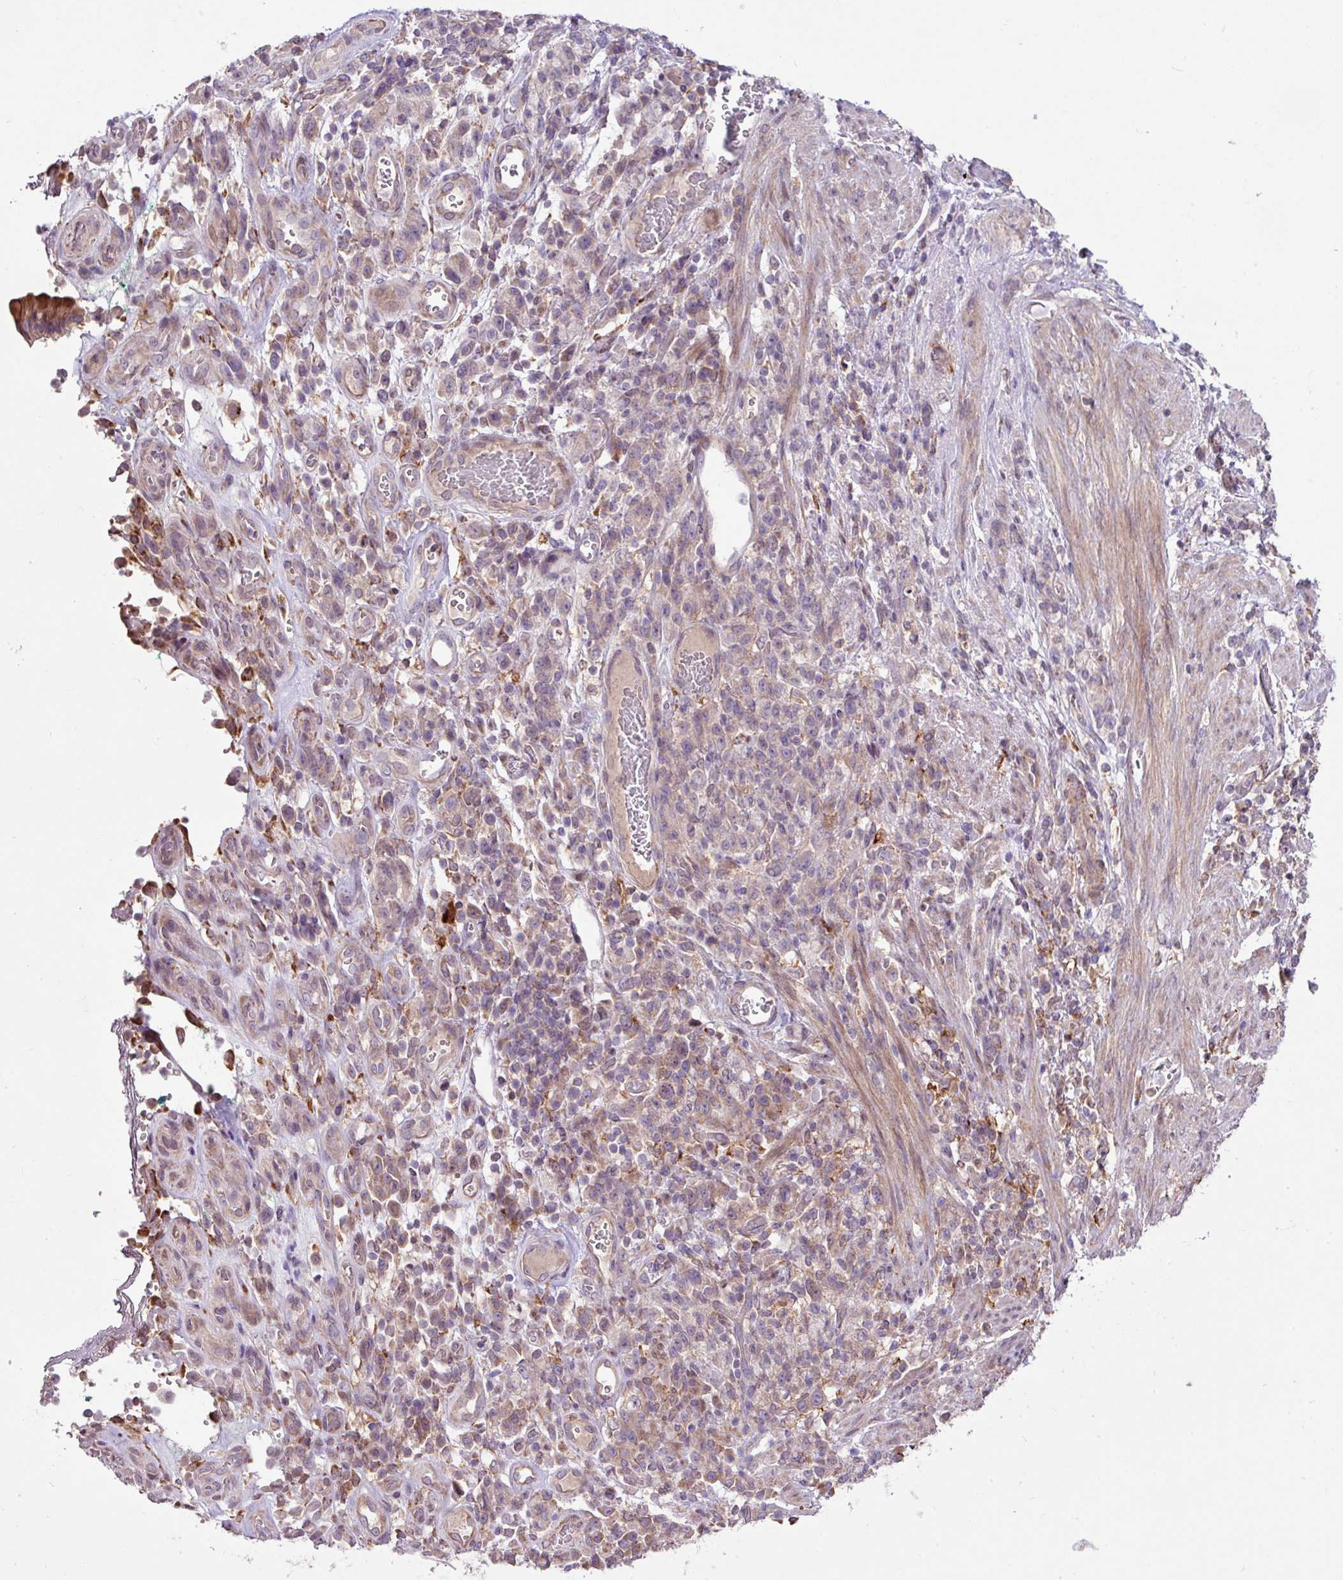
{"staining": {"intensity": "weak", "quantity": "25%-75%", "location": "cytoplasmic/membranous"}, "tissue": "stomach cancer", "cell_type": "Tumor cells", "image_type": "cancer", "snomed": [{"axis": "morphology", "description": "Adenocarcinoma, NOS"}, {"axis": "topography", "description": "Stomach"}], "caption": "This histopathology image displays IHC staining of stomach cancer, with low weak cytoplasmic/membranous positivity in about 25%-75% of tumor cells.", "gene": "ARHGEF25", "patient": {"sex": "male", "age": 77}}